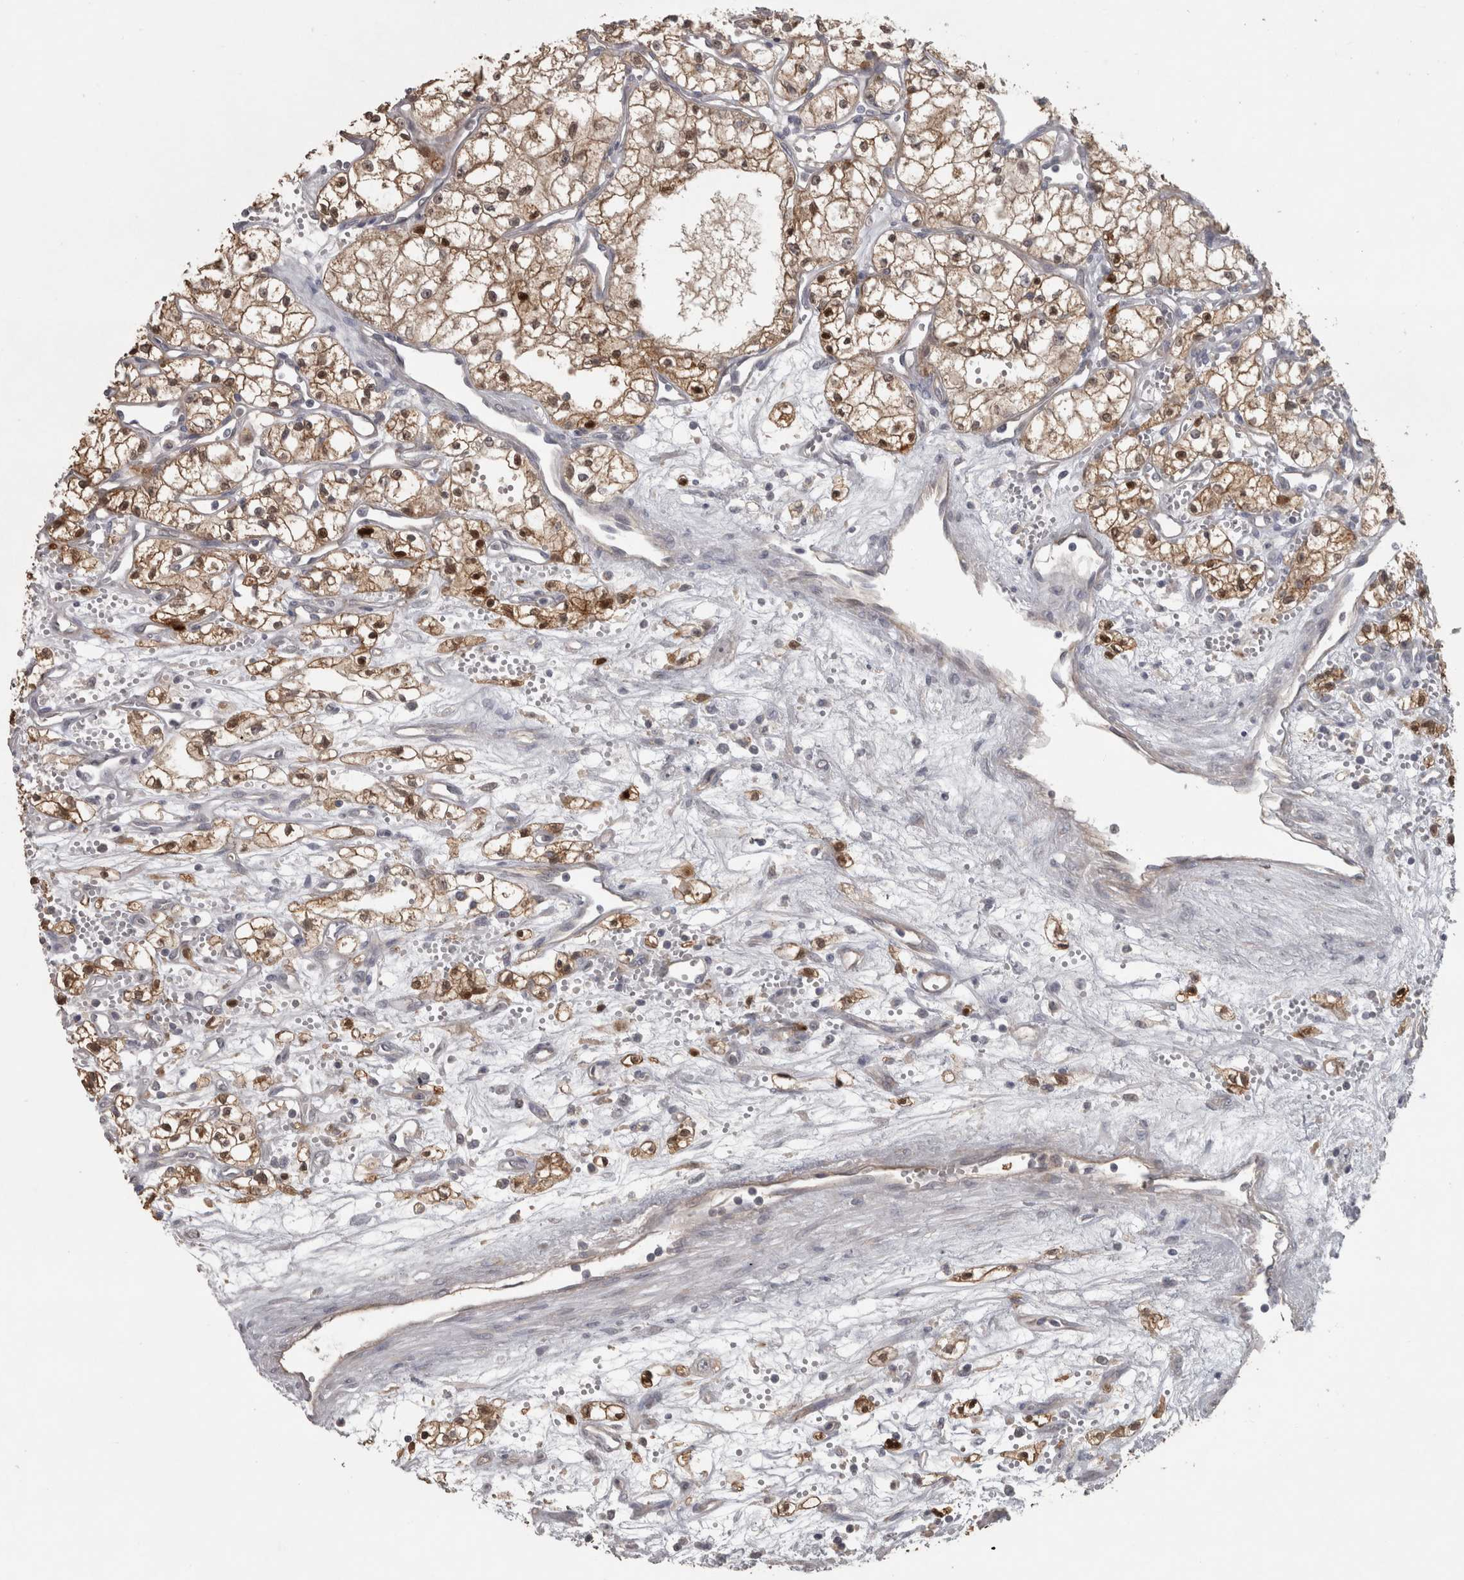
{"staining": {"intensity": "strong", "quantity": "25%-75%", "location": "cytoplasmic/membranous,nuclear"}, "tissue": "renal cancer", "cell_type": "Tumor cells", "image_type": "cancer", "snomed": [{"axis": "morphology", "description": "Adenocarcinoma, NOS"}, {"axis": "topography", "description": "Kidney"}], "caption": "The photomicrograph reveals staining of renal adenocarcinoma, revealing strong cytoplasmic/membranous and nuclear protein positivity (brown color) within tumor cells. Using DAB (brown) and hematoxylin (blue) stains, captured at high magnification using brightfield microscopy.", "gene": "SLCO5A1", "patient": {"sex": "male", "age": 59}}